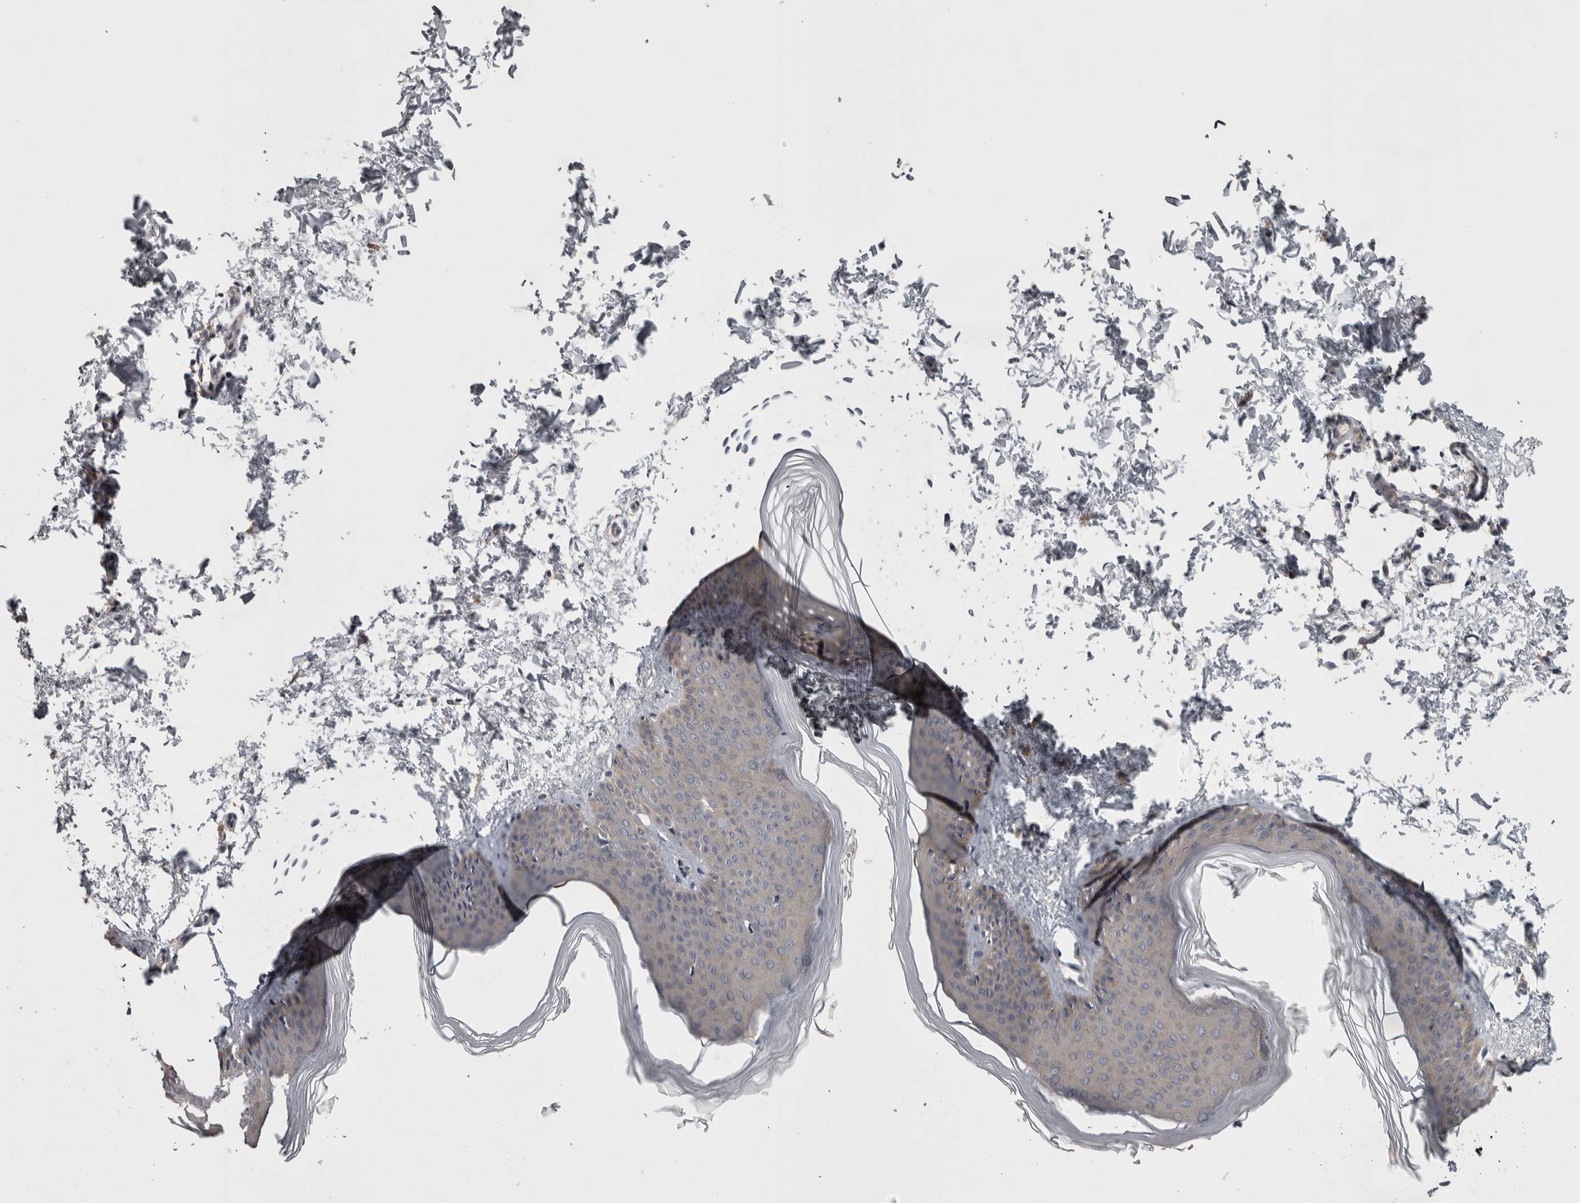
{"staining": {"intensity": "negative", "quantity": "none", "location": "none"}, "tissue": "skin", "cell_type": "Fibroblasts", "image_type": "normal", "snomed": [{"axis": "morphology", "description": "Normal tissue, NOS"}, {"axis": "topography", "description": "Skin"}], "caption": "Skin was stained to show a protein in brown. There is no significant staining in fibroblasts. The staining is performed using DAB (3,3'-diaminobenzidine) brown chromogen with nuclei counter-stained in using hematoxylin.", "gene": "PRKCI", "patient": {"sex": "female", "age": 27}}